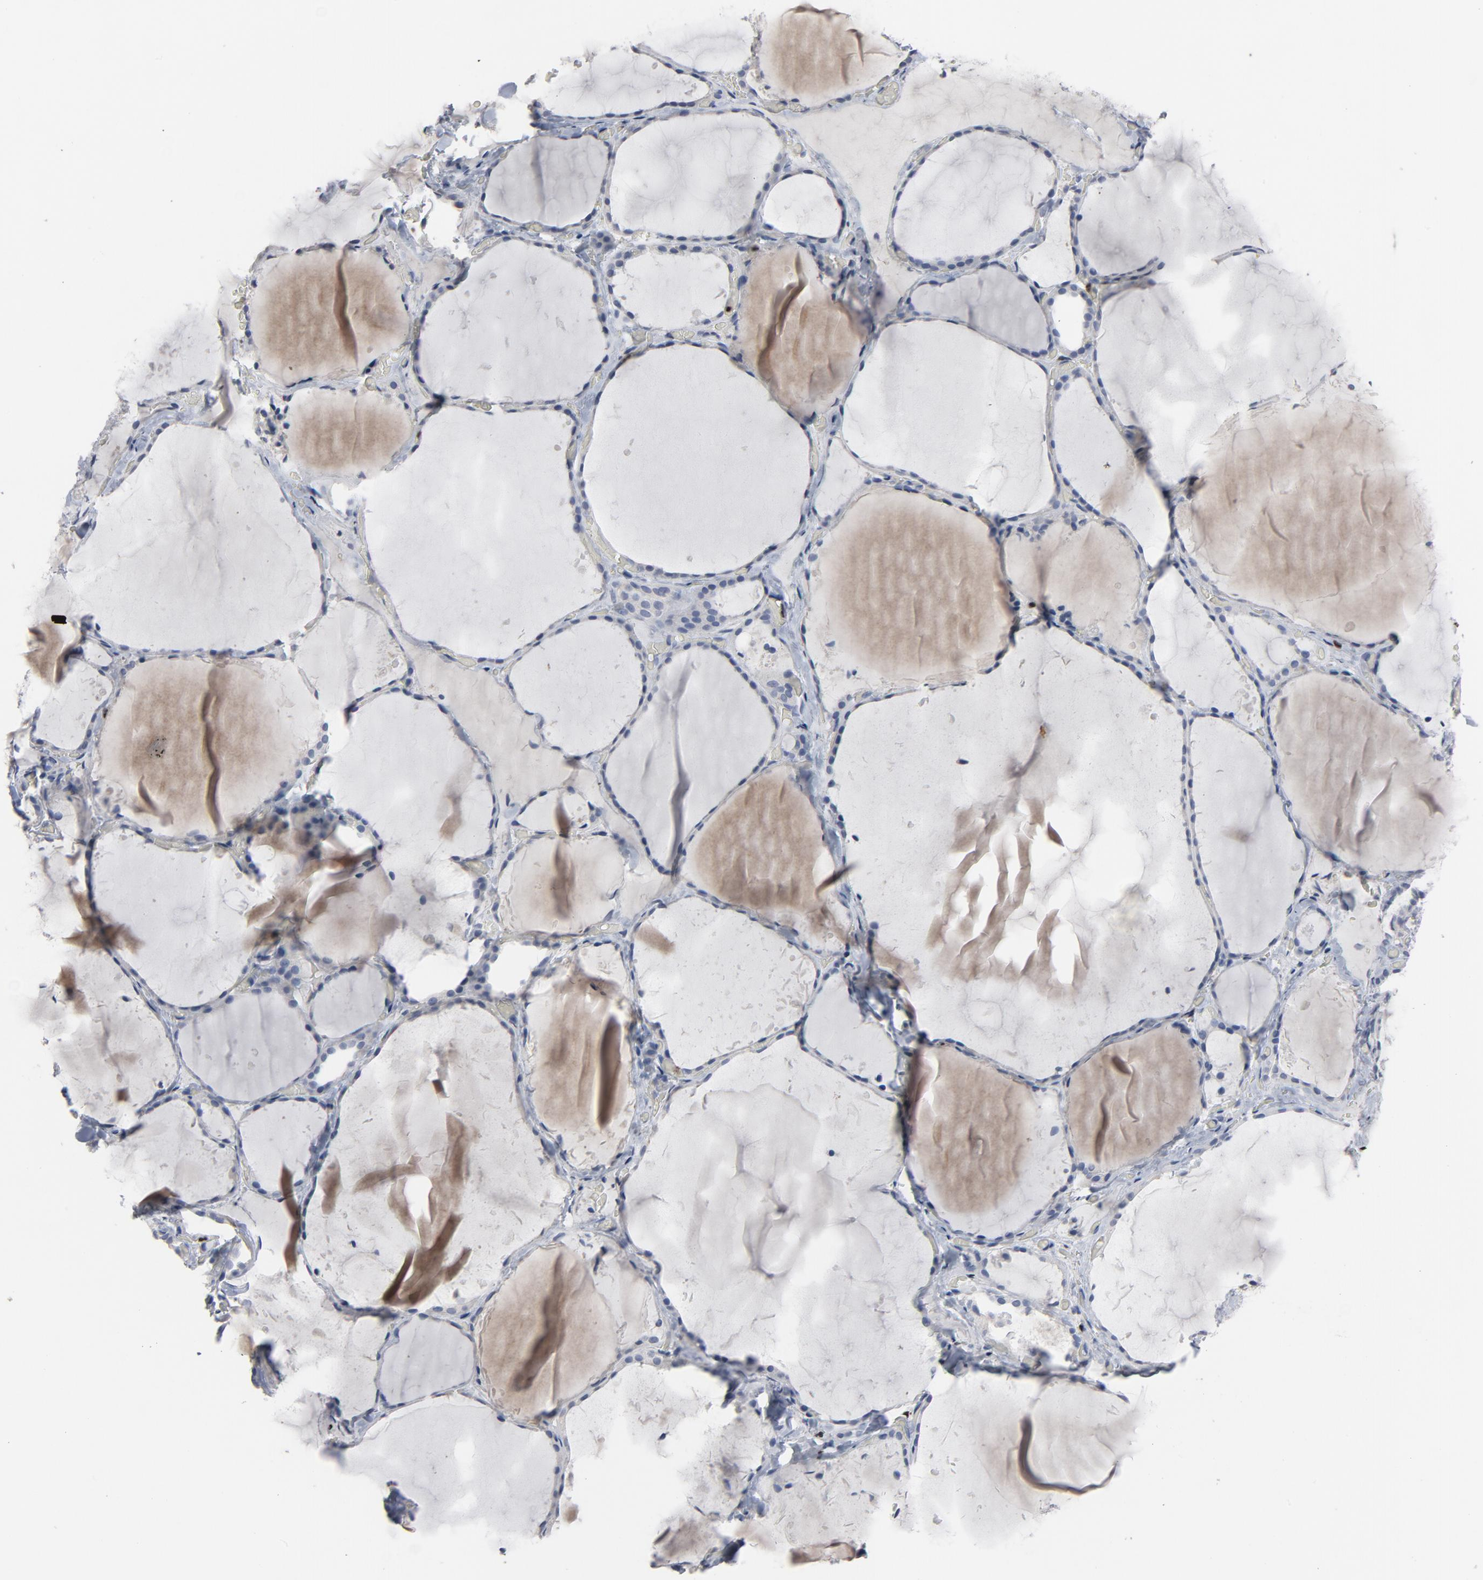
{"staining": {"intensity": "negative", "quantity": "none", "location": "none"}, "tissue": "thyroid gland", "cell_type": "Glandular cells", "image_type": "normal", "snomed": [{"axis": "morphology", "description": "Normal tissue, NOS"}, {"axis": "topography", "description": "Thyroid gland"}], "caption": "DAB (3,3'-diaminobenzidine) immunohistochemical staining of normal human thyroid gland reveals no significant staining in glandular cells. (Brightfield microscopy of DAB immunohistochemistry at high magnification).", "gene": "SPI1", "patient": {"sex": "female", "age": 22}}